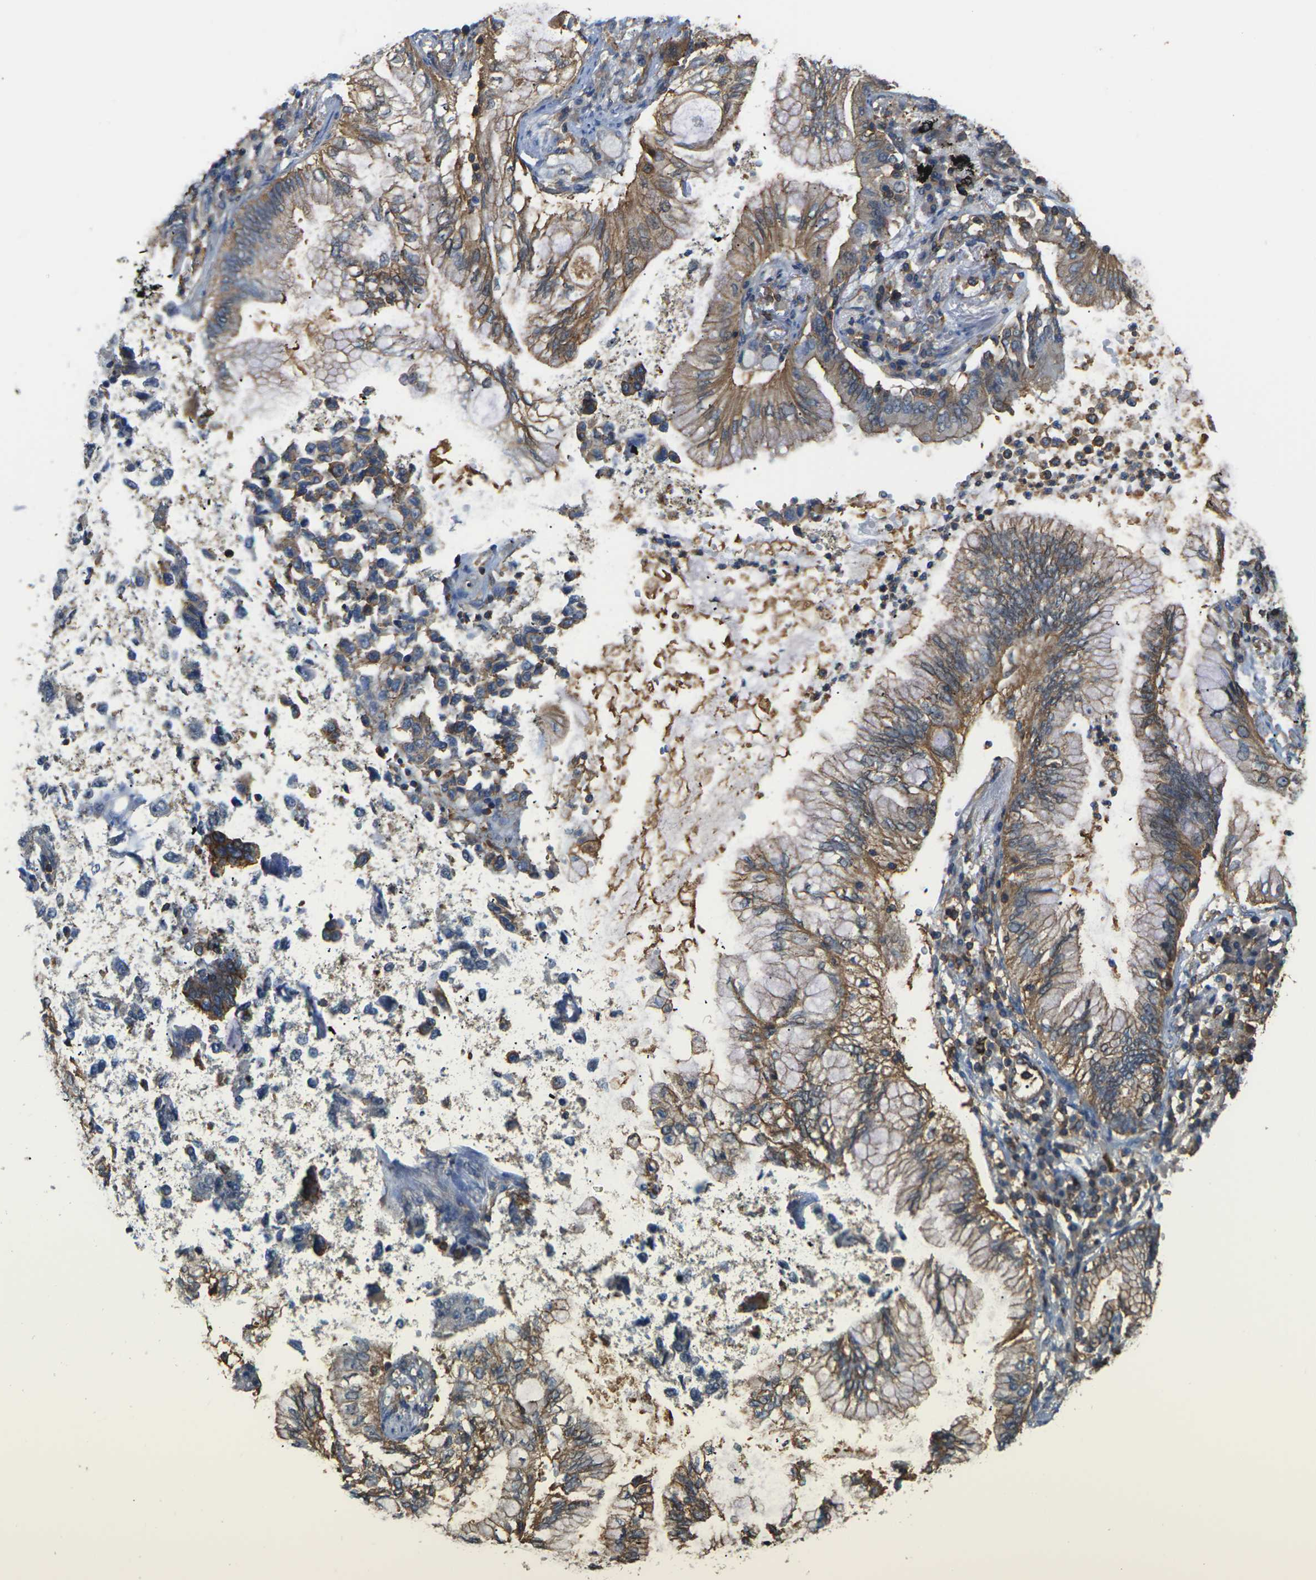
{"staining": {"intensity": "moderate", "quantity": ">75%", "location": "cytoplasmic/membranous"}, "tissue": "lung cancer", "cell_type": "Tumor cells", "image_type": "cancer", "snomed": [{"axis": "morphology", "description": "Normal tissue, NOS"}, {"axis": "morphology", "description": "Adenocarcinoma, NOS"}, {"axis": "topography", "description": "Bronchus"}, {"axis": "topography", "description": "Lung"}], "caption": "IHC (DAB (3,3'-diaminobenzidine)) staining of lung adenocarcinoma shows moderate cytoplasmic/membranous protein expression in about >75% of tumor cells. The staining is performed using DAB (3,3'-diaminobenzidine) brown chromogen to label protein expression. The nuclei are counter-stained blue using hematoxylin.", "gene": "IQGAP1", "patient": {"sex": "female", "age": 70}}